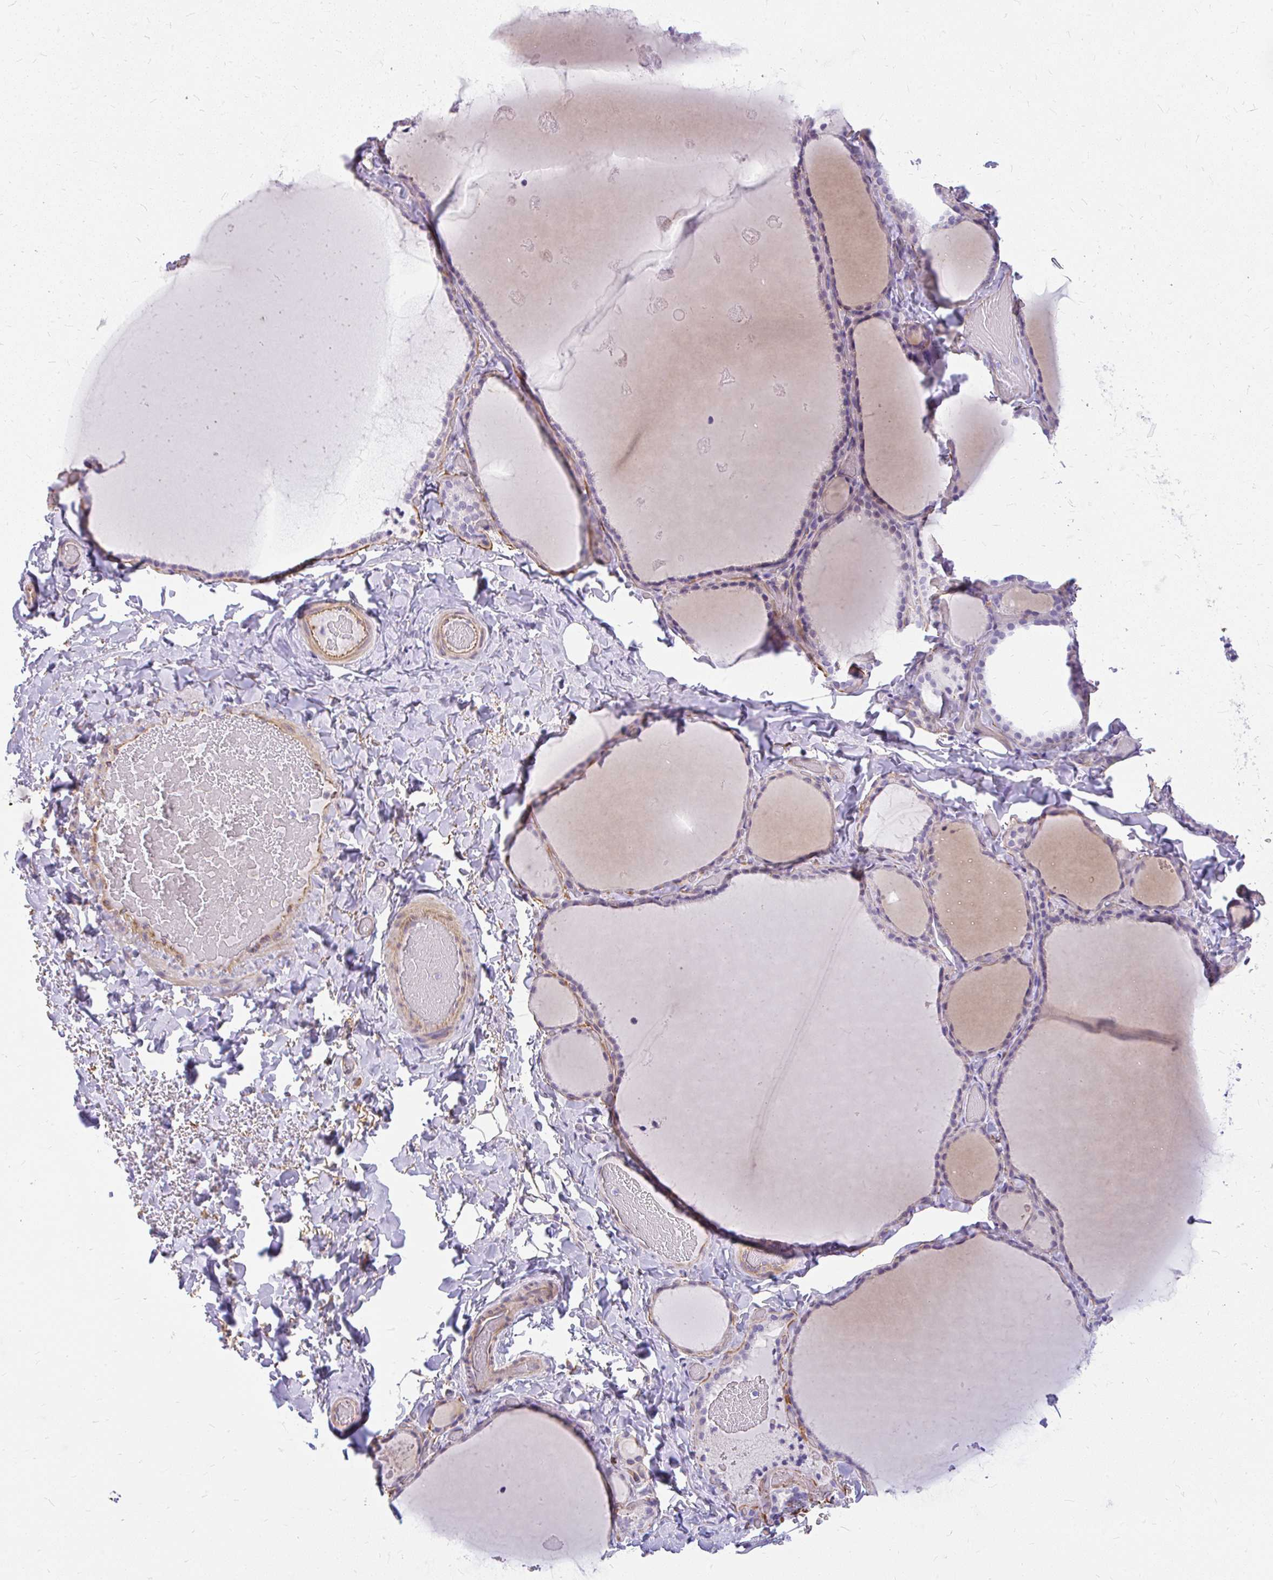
{"staining": {"intensity": "negative", "quantity": "none", "location": "none"}, "tissue": "thyroid gland", "cell_type": "Glandular cells", "image_type": "normal", "snomed": [{"axis": "morphology", "description": "Normal tissue, NOS"}, {"axis": "topography", "description": "Thyroid gland"}], "caption": "Protein analysis of benign thyroid gland reveals no significant expression in glandular cells. Brightfield microscopy of immunohistochemistry stained with DAB (3,3'-diaminobenzidine) (brown) and hematoxylin (blue), captured at high magnification.", "gene": "FAM83C", "patient": {"sex": "female", "age": 22}}